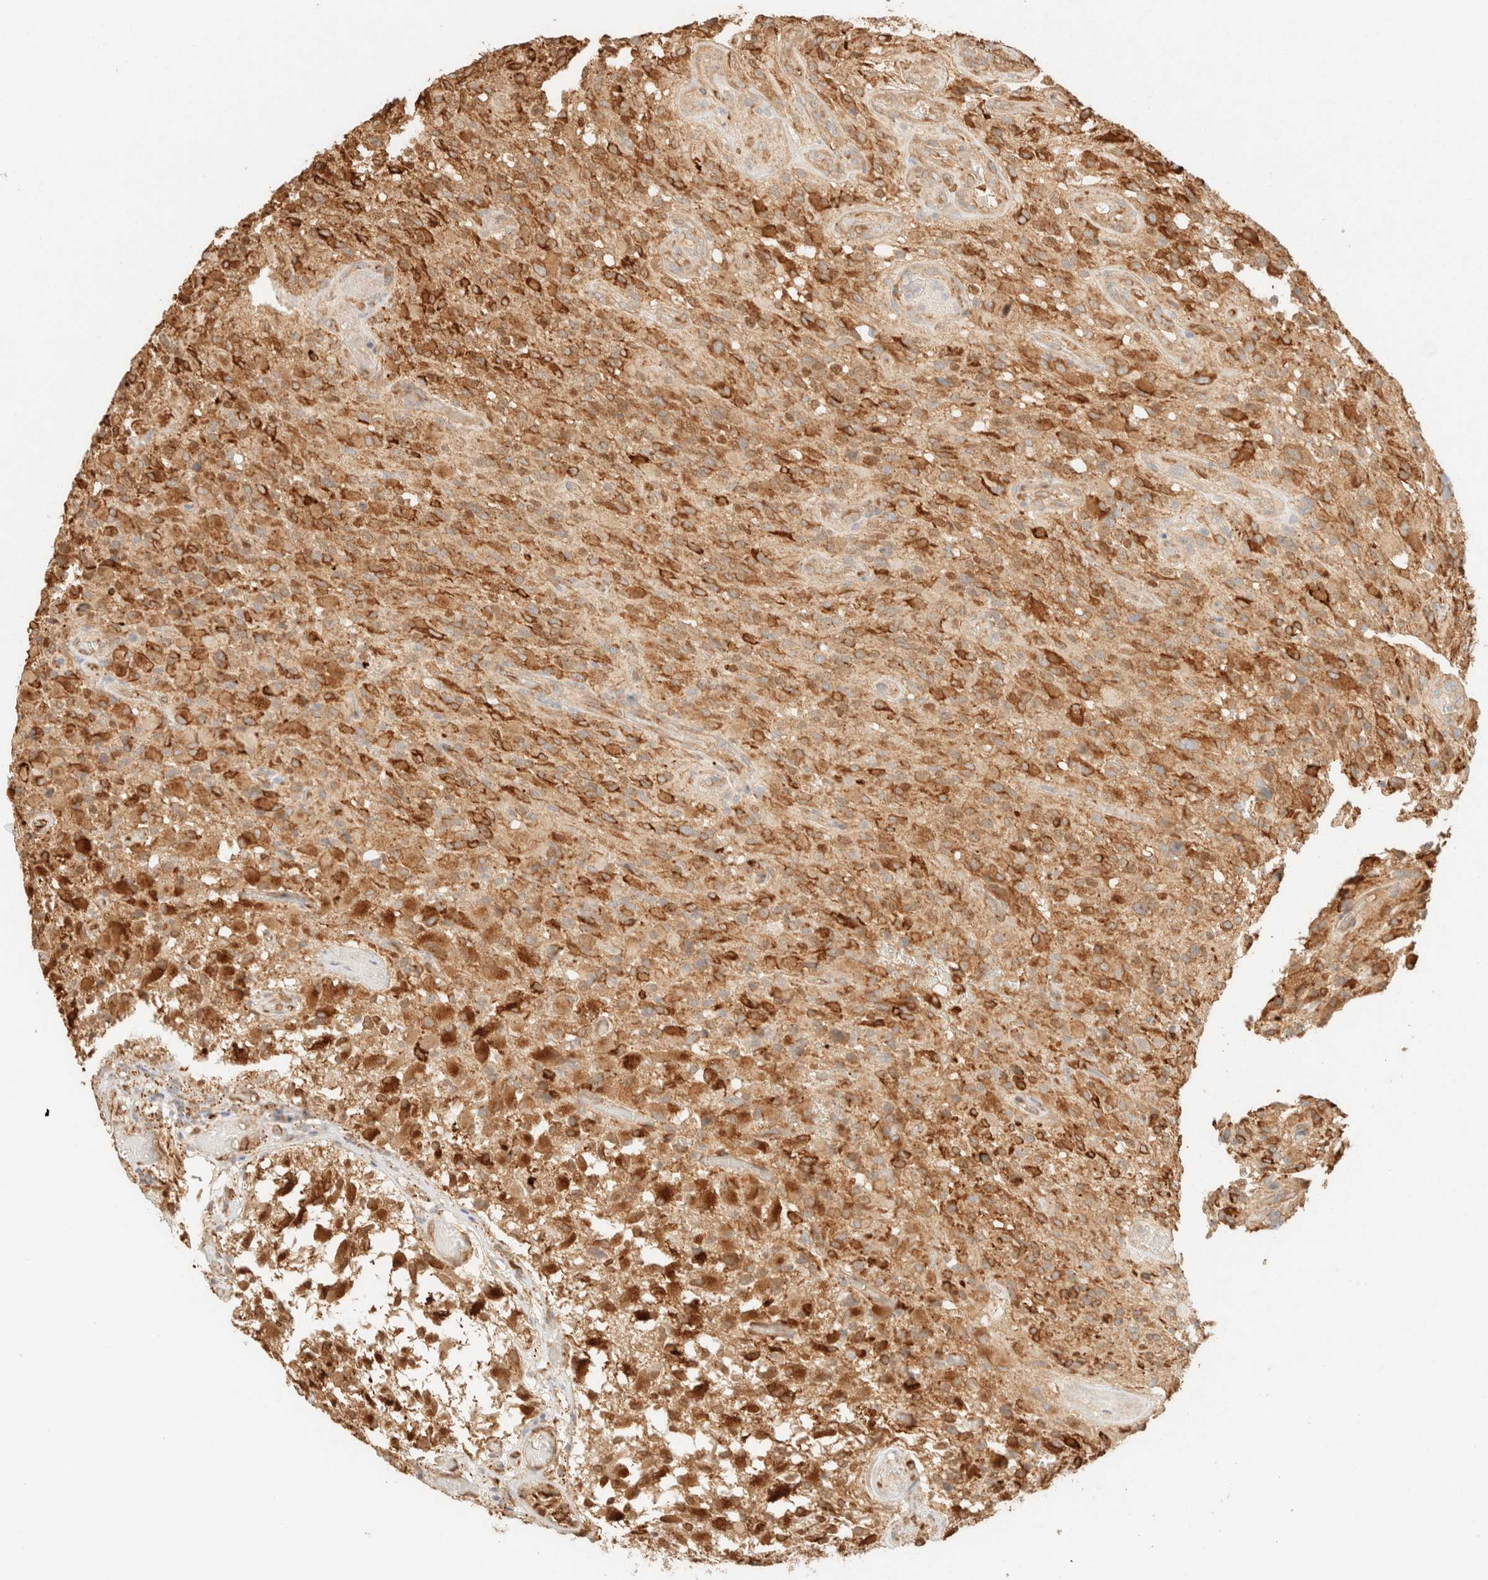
{"staining": {"intensity": "strong", "quantity": ">75%", "location": "cytoplasmic/membranous"}, "tissue": "glioma", "cell_type": "Tumor cells", "image_type": "cancer", "snomed": [{"axis": "morphology", "description": "Glioma, malignant, High grade"}, {"axis": "topography", "description": "Brain"}], "caption": "A brown stain labels strong cytoplasmic/membranous expression of a protein in human glioma tumor cells.", "gene": "SPARCL1", "patient": {"sex": "male", "age": 71}}